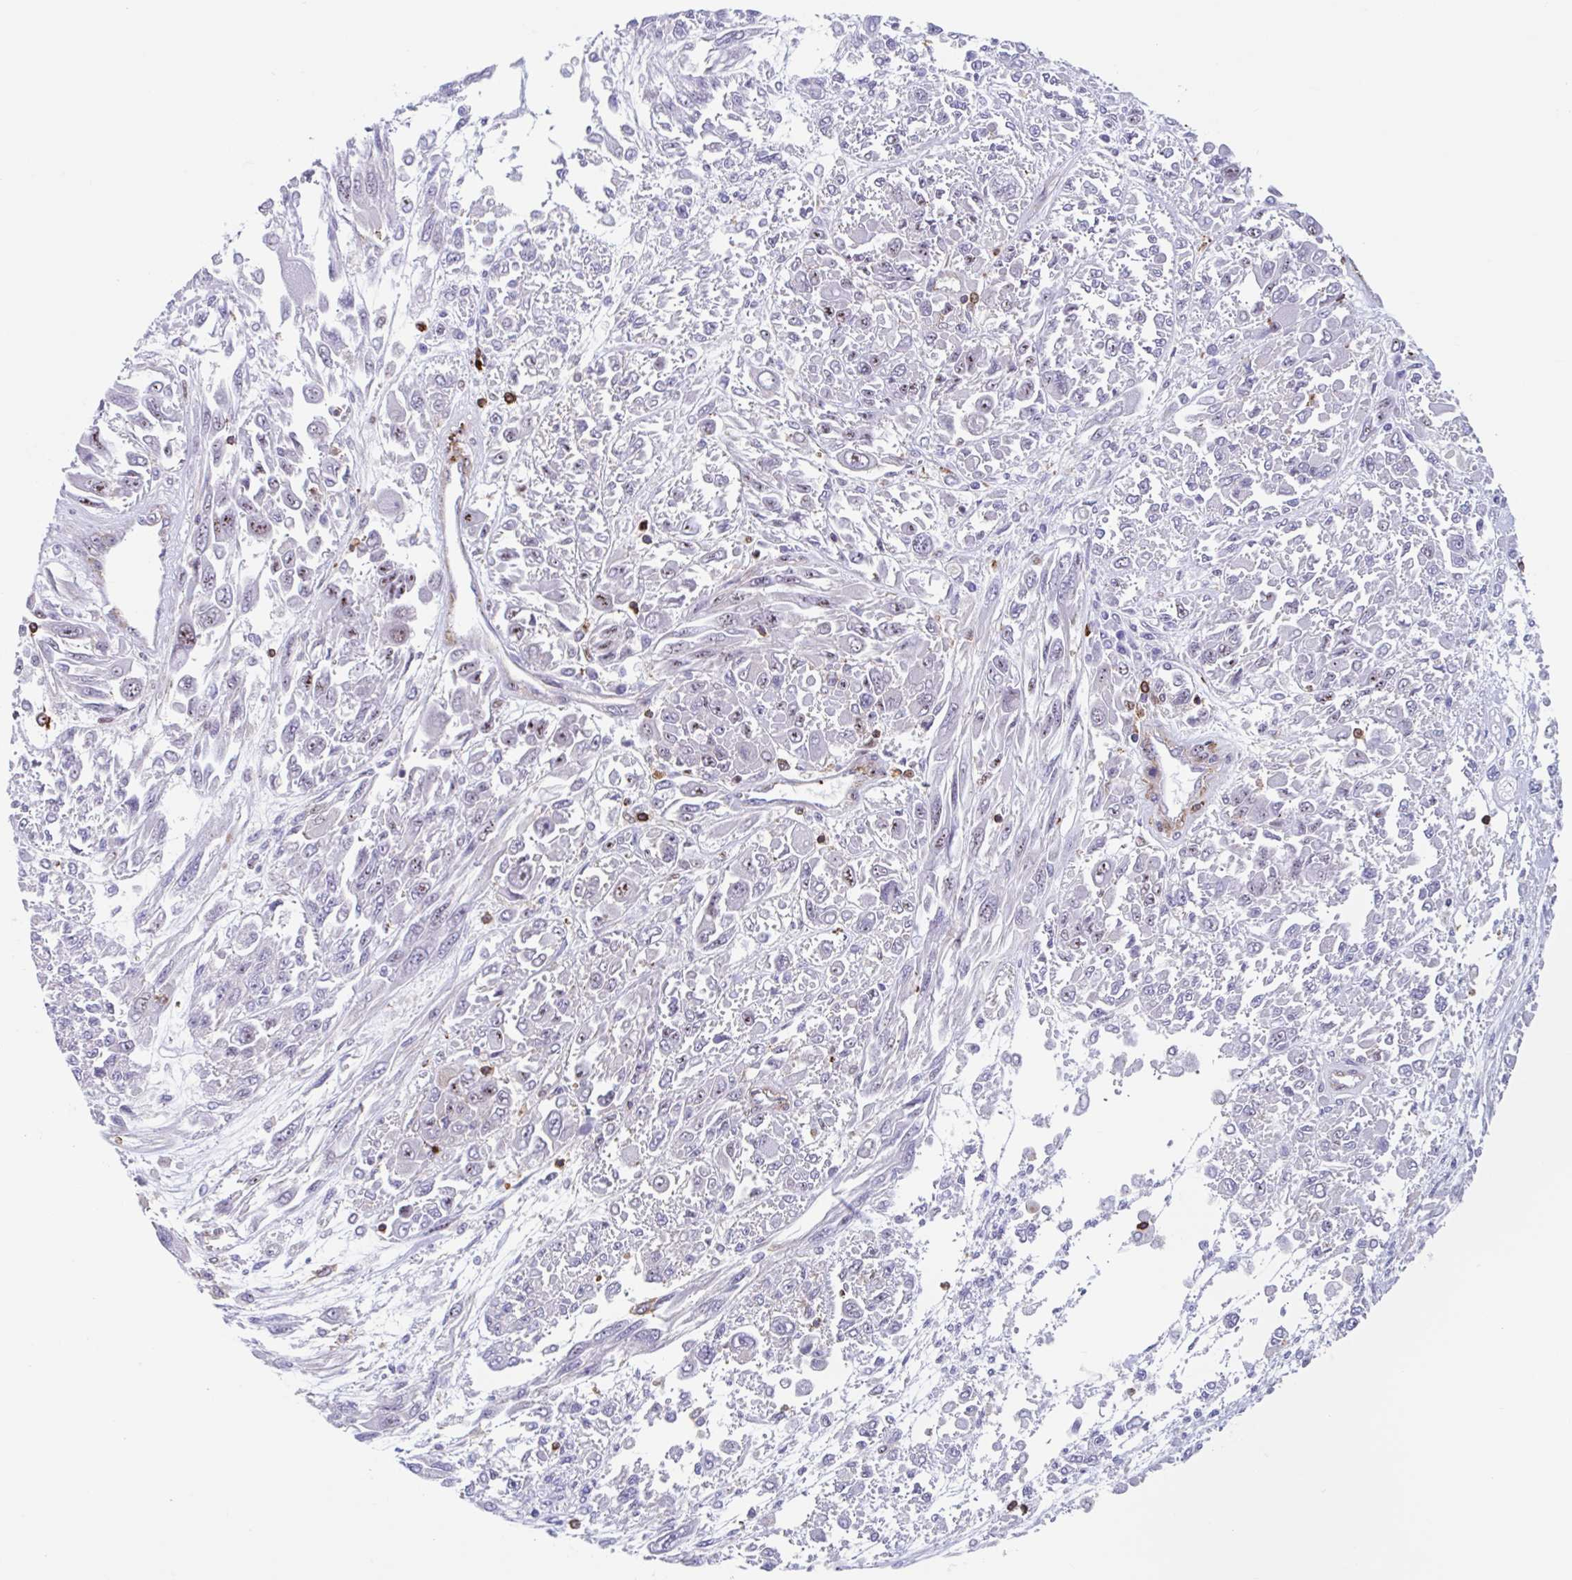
{"staining": {"intensity": "moderate", "quantity": "<25%", "location": "nuclear"}, "tissue": "melanoma", "cell_type": "Tumor cells", "image_type": "cancer", "snomed": [{"axis": "morphology", "description": "Malignant melanoma, NOS"}, {"axis": "topography", "description": "Skin"}], "caption": "DAB immunohistochemical staining of malignant melanoma displays moderate nuclear protein staining in approximately <25% of tumor cells.", "gene": "EFHD1", "patient": {"sex": "female", "age": 91}}